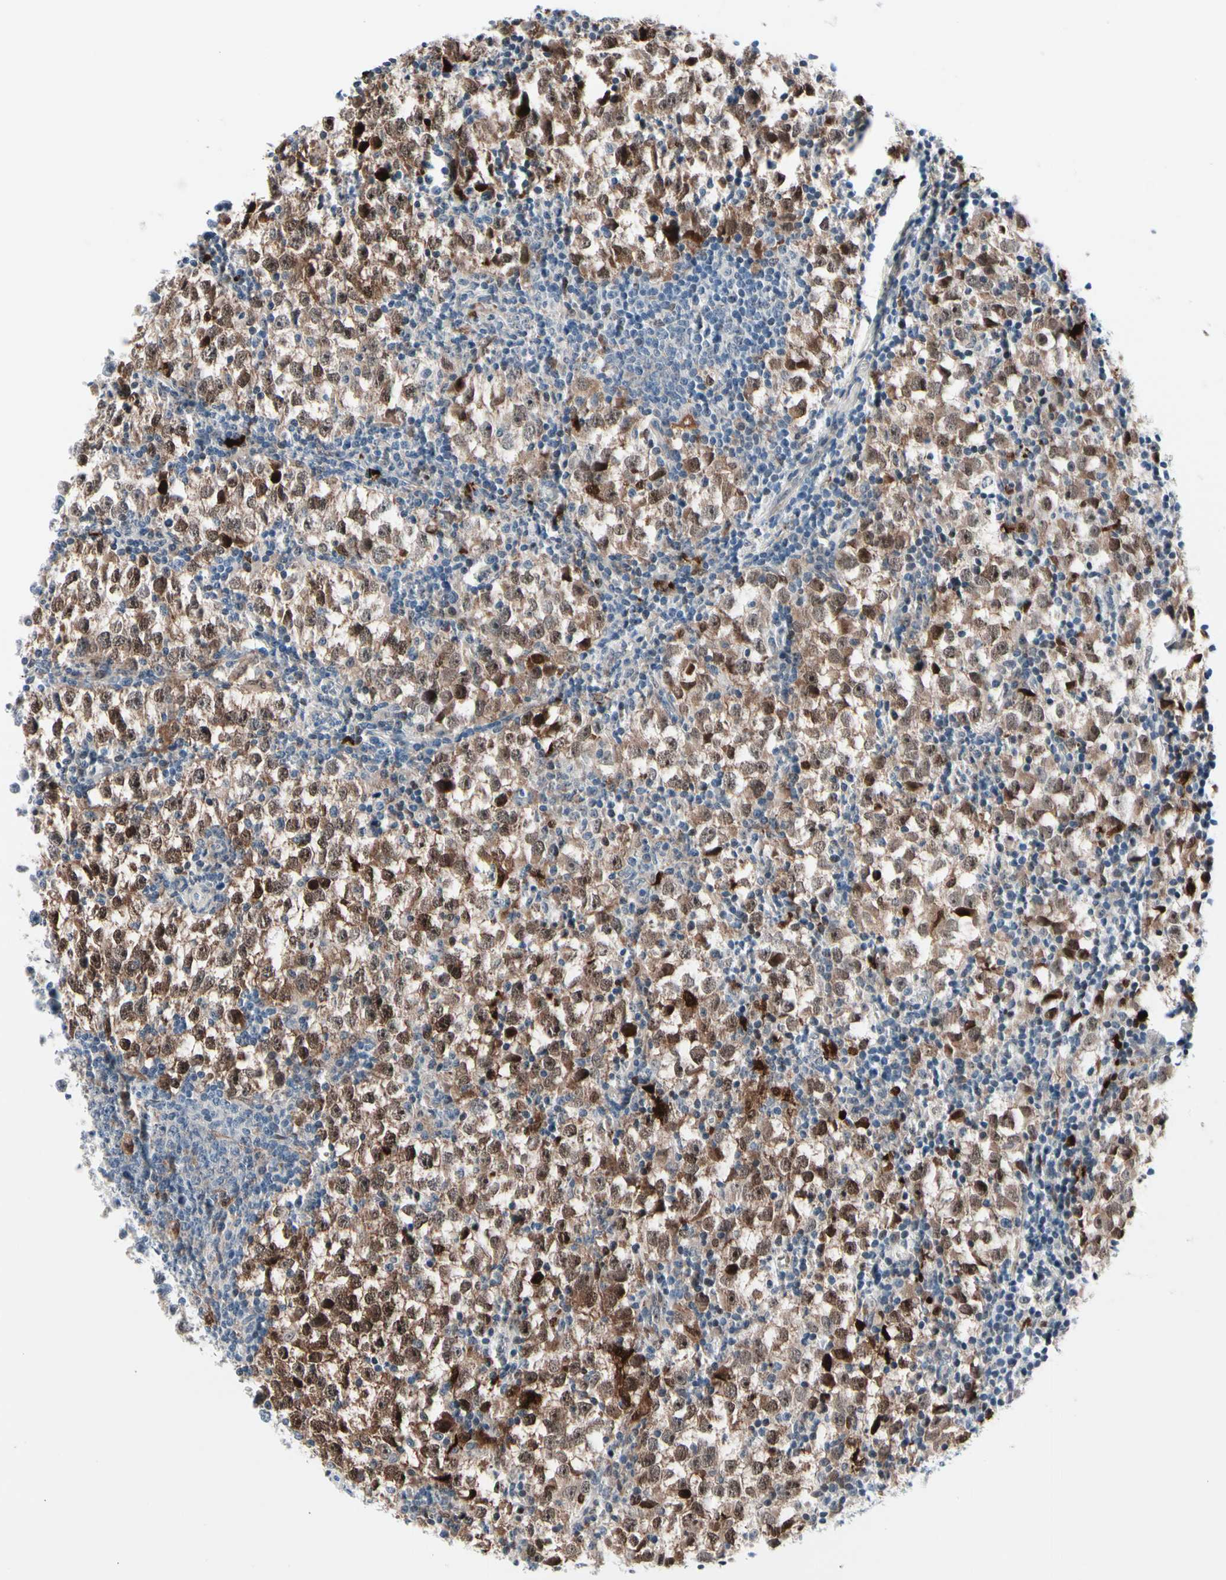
{"staining": {"intensity": "moderate", "quantity": ">75%", "location": "cytoplasmic/membranous,nuclear"}, "tissue": "testis cancer", "cell_type": "Tumor cells", "image_type": "cancer", "snomed": [{"axis": "morphology", "description": "Seminoma, NOS"}, {"axis": "topography", "description": "Testis"}], "caption": "Protein positivity by immunohistochemistry (IHC) reveals moderate cytoplasmic/membranous and nuclear expression in about >75% of tumor cells in testis seminoma.", "gene": "TXN", "patient": {"sex": "male", "age": 65}}